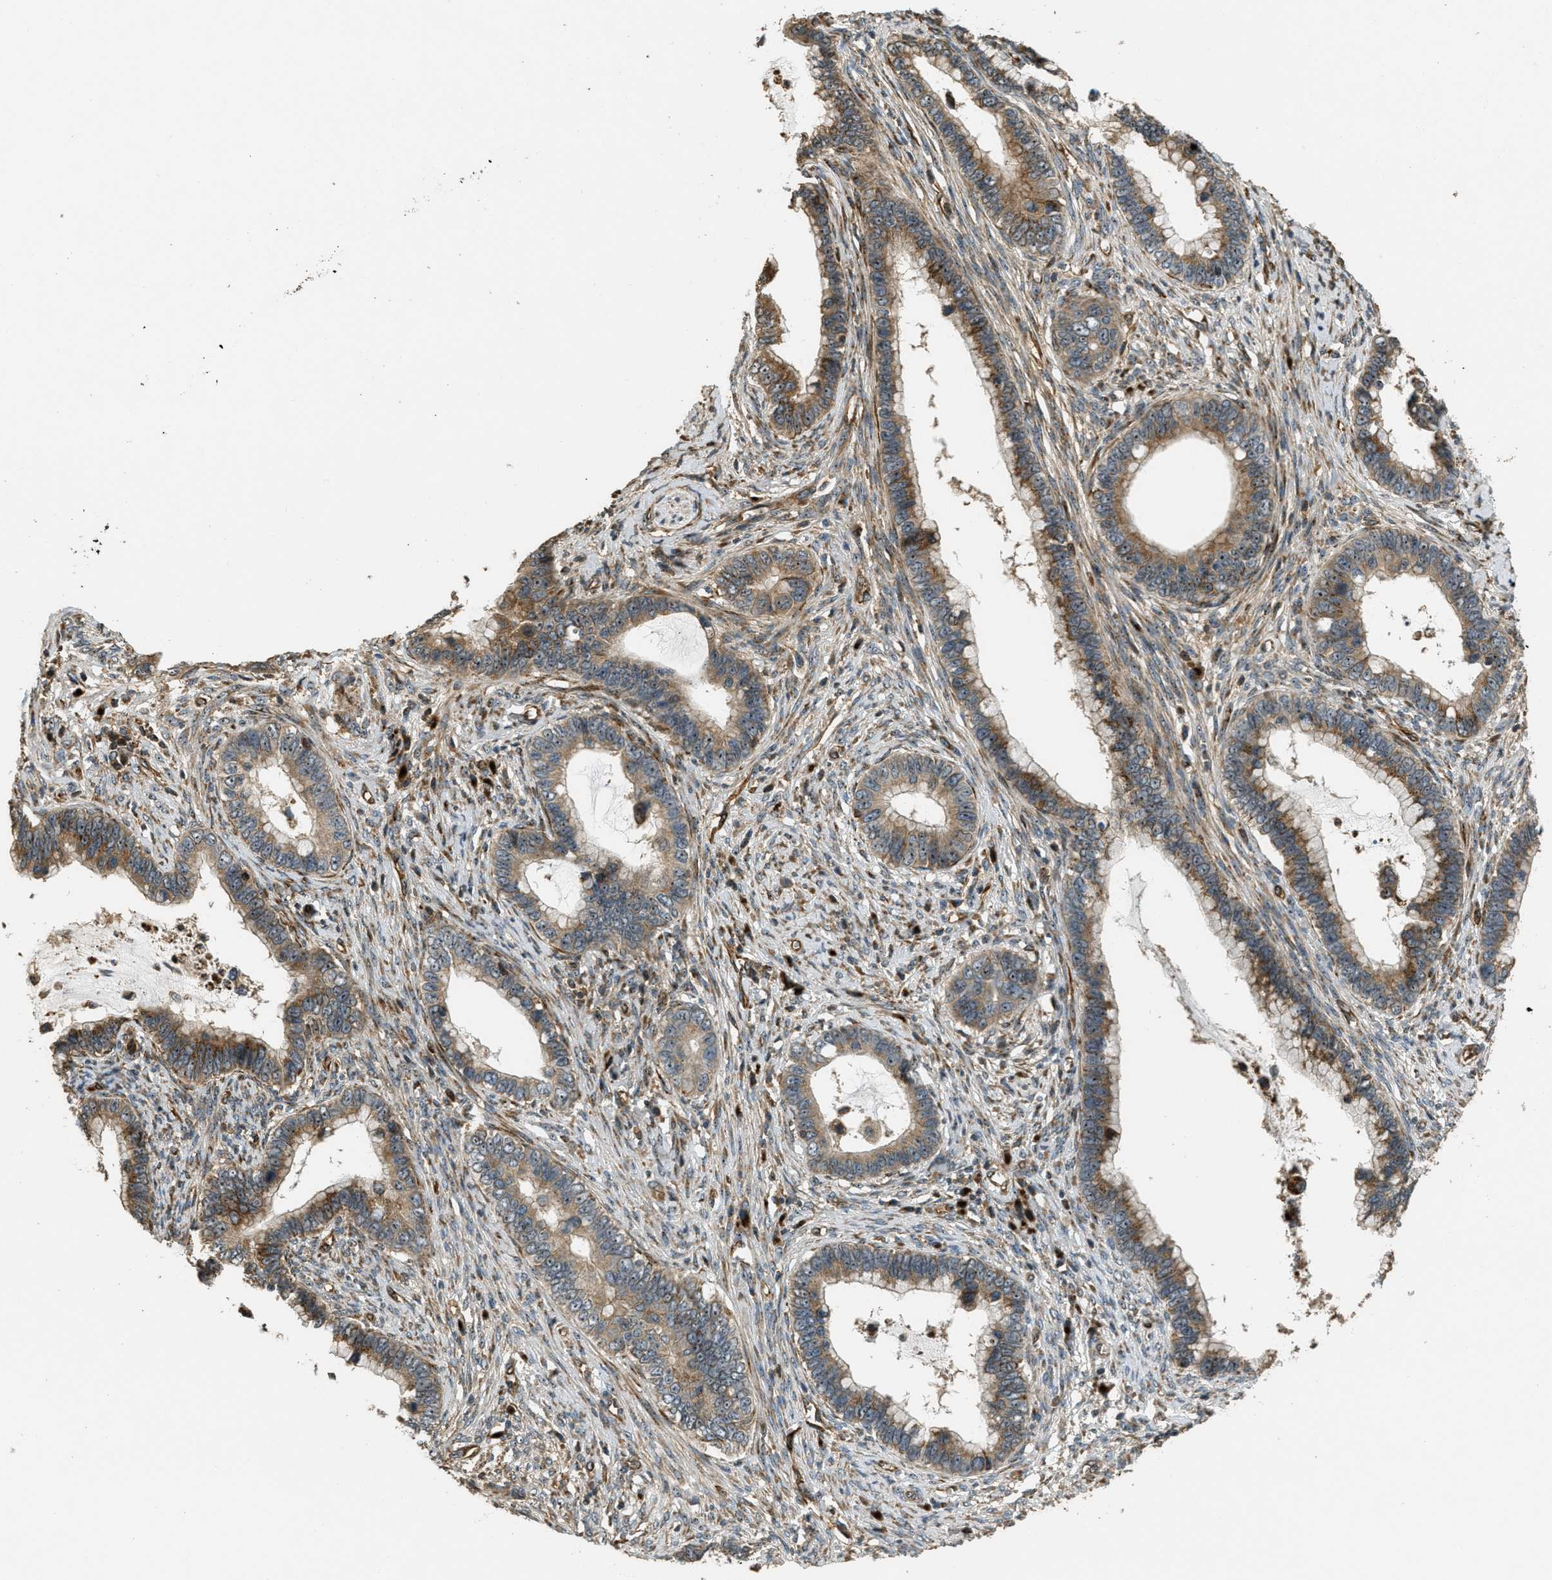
{"staining": {"intensity": "moderate", "quantity": ">75%", "location": "cytoplasmic/membranous,nuclear"}, "tissue": "cervical cancer", "cell_type": "Tumor cells", "image_type": "cancer", "snomed": [{"axis": "morphology", "description": "Adenocarcinoma, NOS"}, {"axis": "topography", "description": "Cervix"}], "caption": "Immunohistochemical staining of cervical cancer (adenocarcinoma) displays medium levels of moderate cytoplasmic/membranous and nuclear positivity in approximately >75% of tumor cells. (Stains: DAB (3,3'-diaminobenzidine) in brown, nuclei in blue, Microscopy: brightfield microscopy at high magnification).", "gene": "LRP12", "patient": {"sex": "female", "age": 44}}